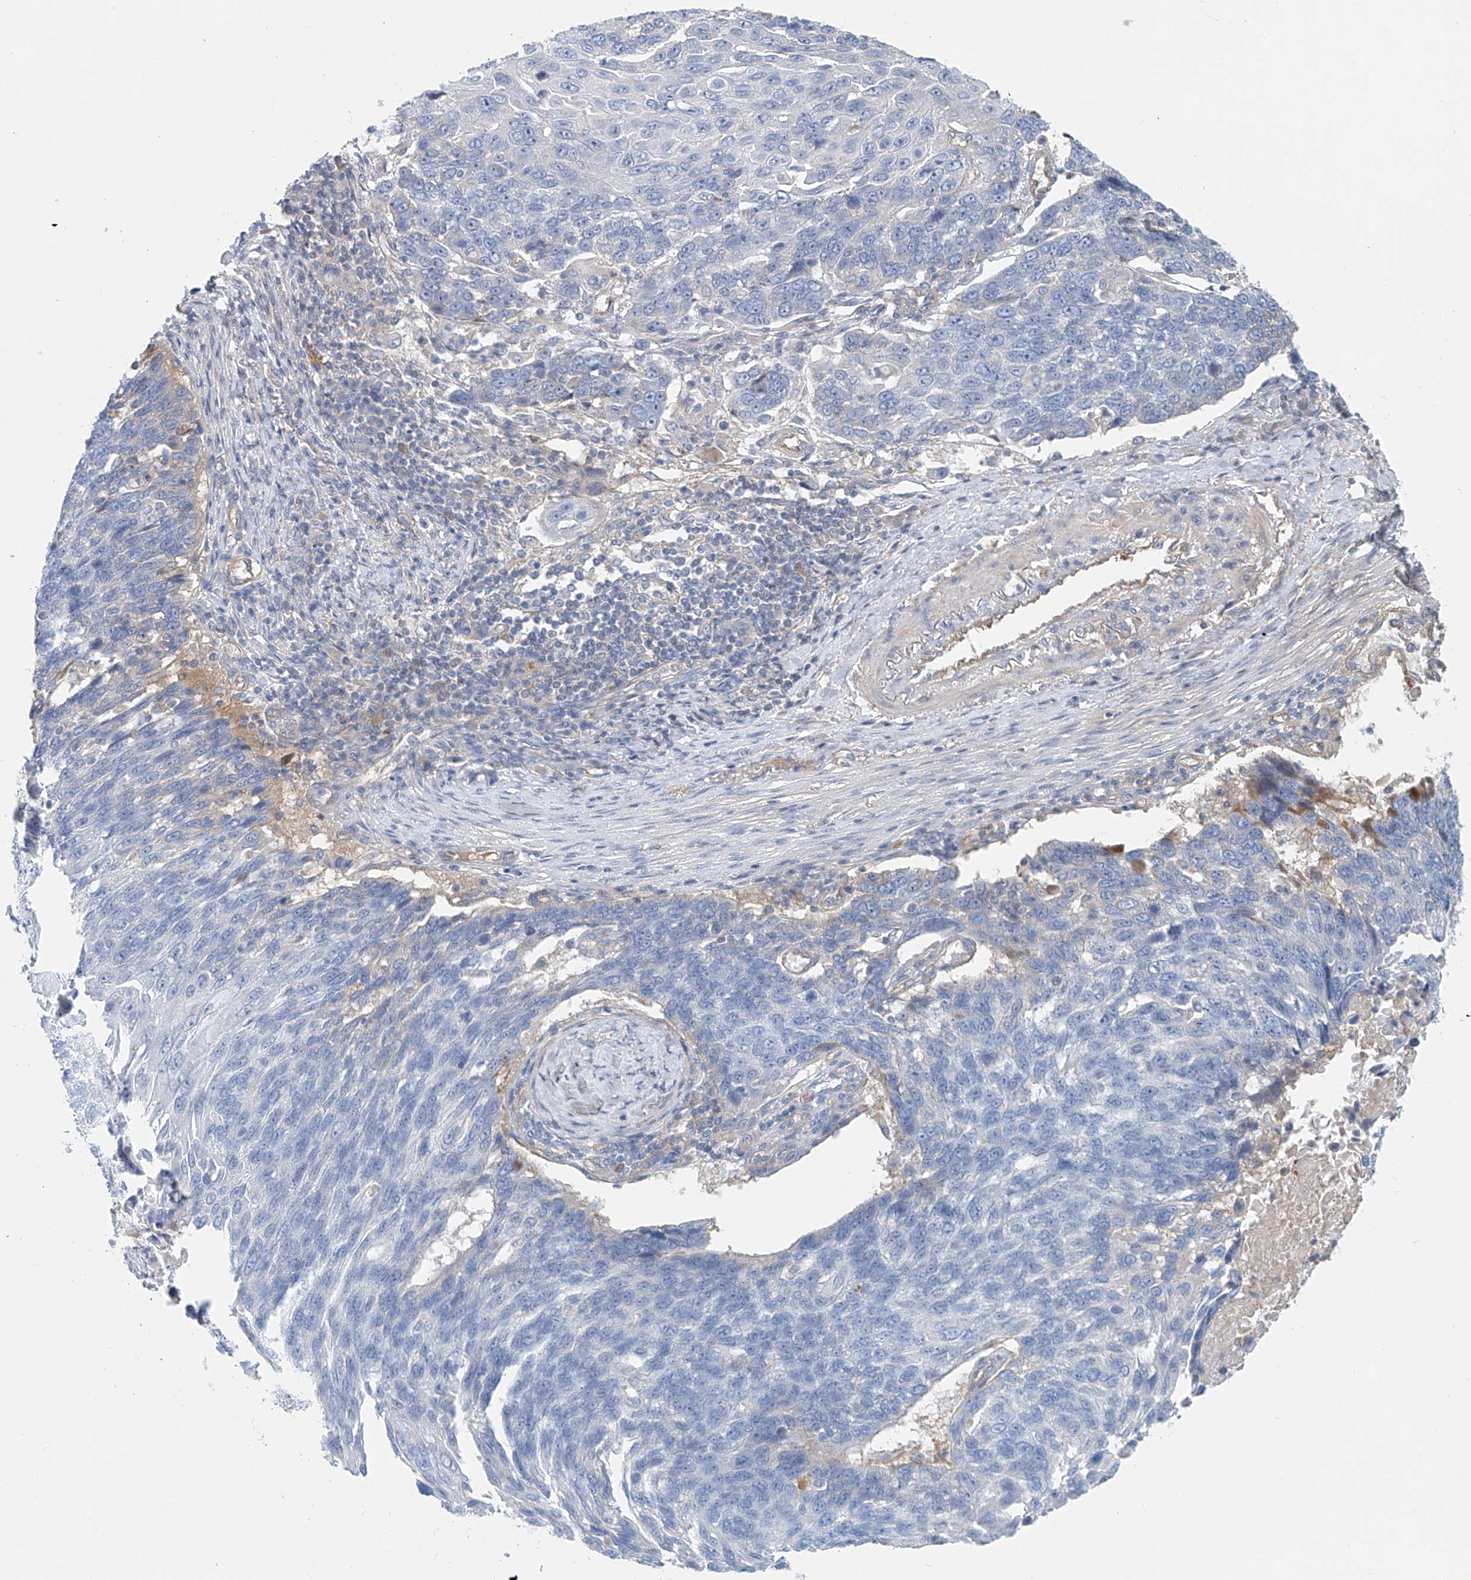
{"staining": {"intensity": "negative", "quantity": "none", "location": "none"}, "tissue": "lung cancer", "cell_type": "Tumor cells", "image_type": "cancer", "snomed": [{"axis": "morphology", "description": "Squamous cell carcinoma, NOS"}, {"axis": "topography", "description": "Lung"}], "caption": "This is a image of IHC staining of lung cancer, which shows no positivity in tumor cells.", "gene": "FRYL", "patient": {"sex": "male", "age": 66}}